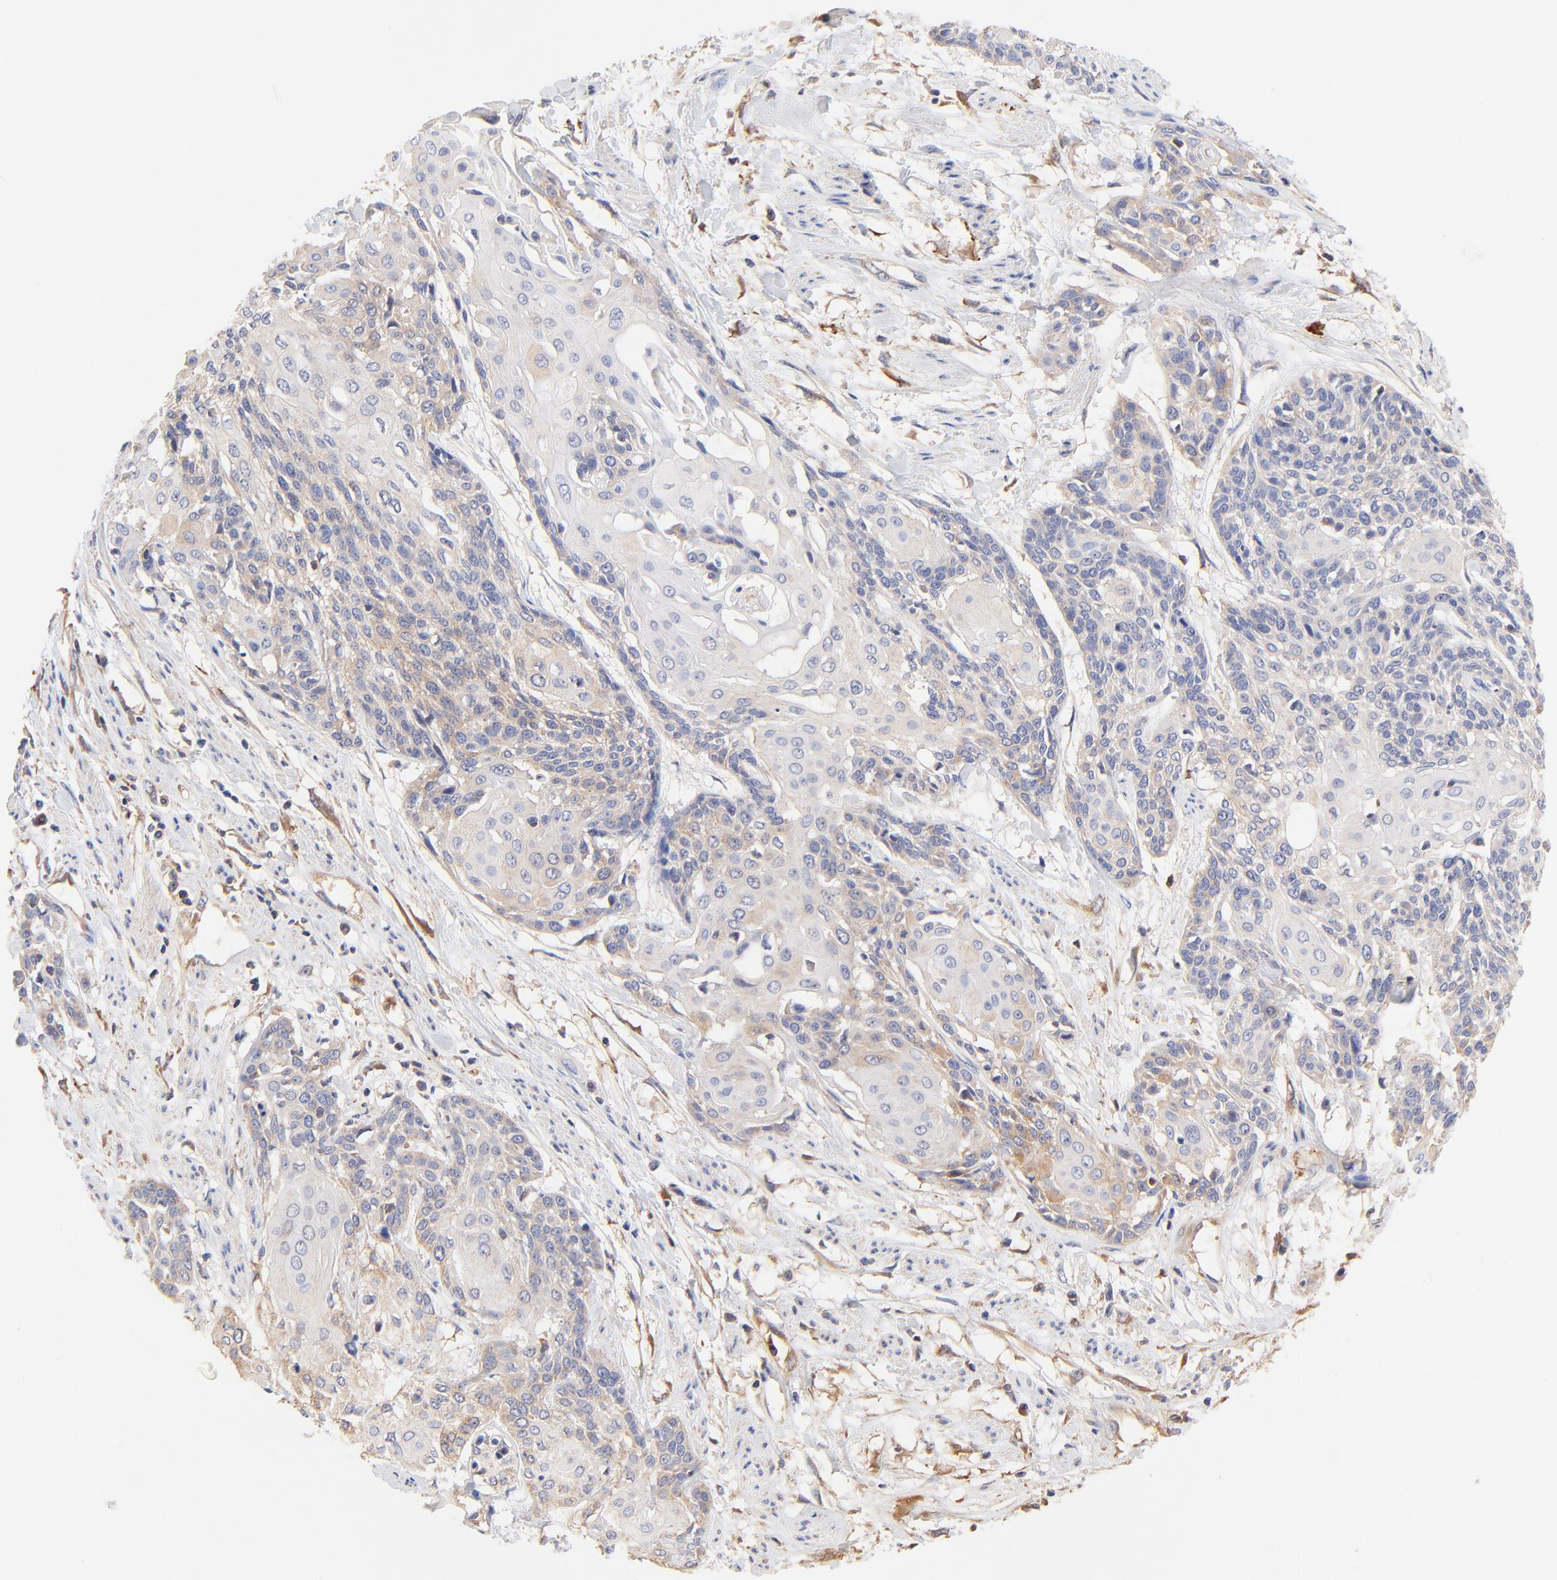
{"staining": {"intensity": "weak", "quantity": "<25%", "location": "cytoplasmic/membranous"}, "tissue": "cervical cancer", "cell_type": "Tumor cells", "image_type": "cancer", "snomed": [{"axis": "morphology", "description": "Squamous cell carcinoma, NOS"}, {"axis": "topography", "description": "Cervix"}], "caption": "Immunohistochemical staining of cervical squamous cell carcinoma exhibits no significant staining in tumor cells.", "gene": "PTK7", "patient": {"sex": "female", "age": 57}}